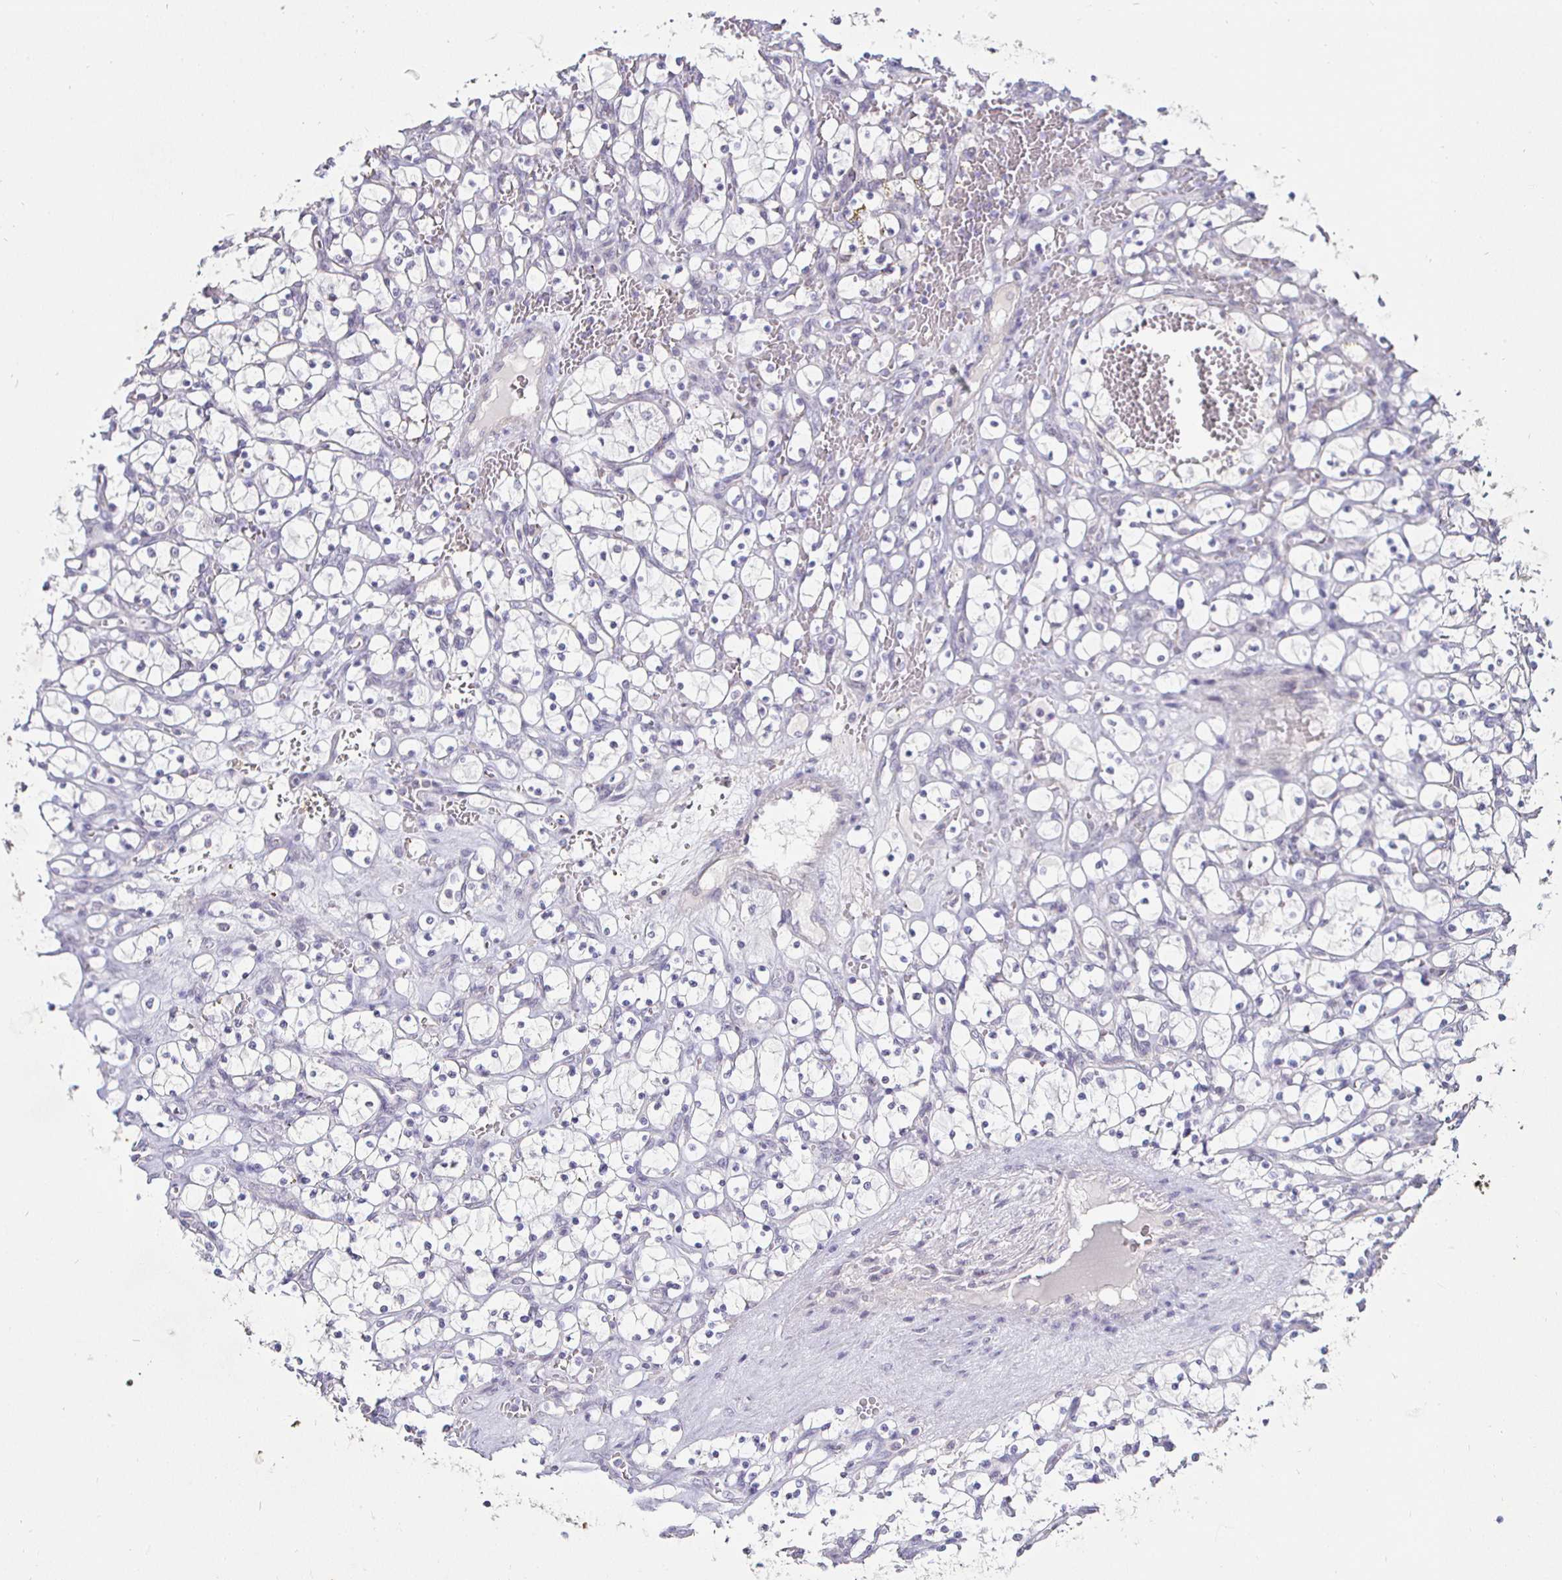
{"staining": {"intensity": "negative", "quantity": "none", "location": "none"}, "tissue": "renal cancer", "cell_type": "Tumor cells", "image_type": "cancer", "snomed": [{"axis": "morphology", "description": "Adenocarcinoma, NOS"}, {"axis": "topography", "description": "Kidney"}], "caption": "Immunohistochemistry (IHC) of human renal cancer (adenocarcinoma) displays no positivity in tumor cells. The staining was performed using DAB (3,3'-diaminobenzidine) to visualize the protein expression in brown, while the nuclei were stained in blue with hematoxylin (Magnification: 20x).", "gene": "MLH1", "patient": {"sex": "female", "age": 69}}